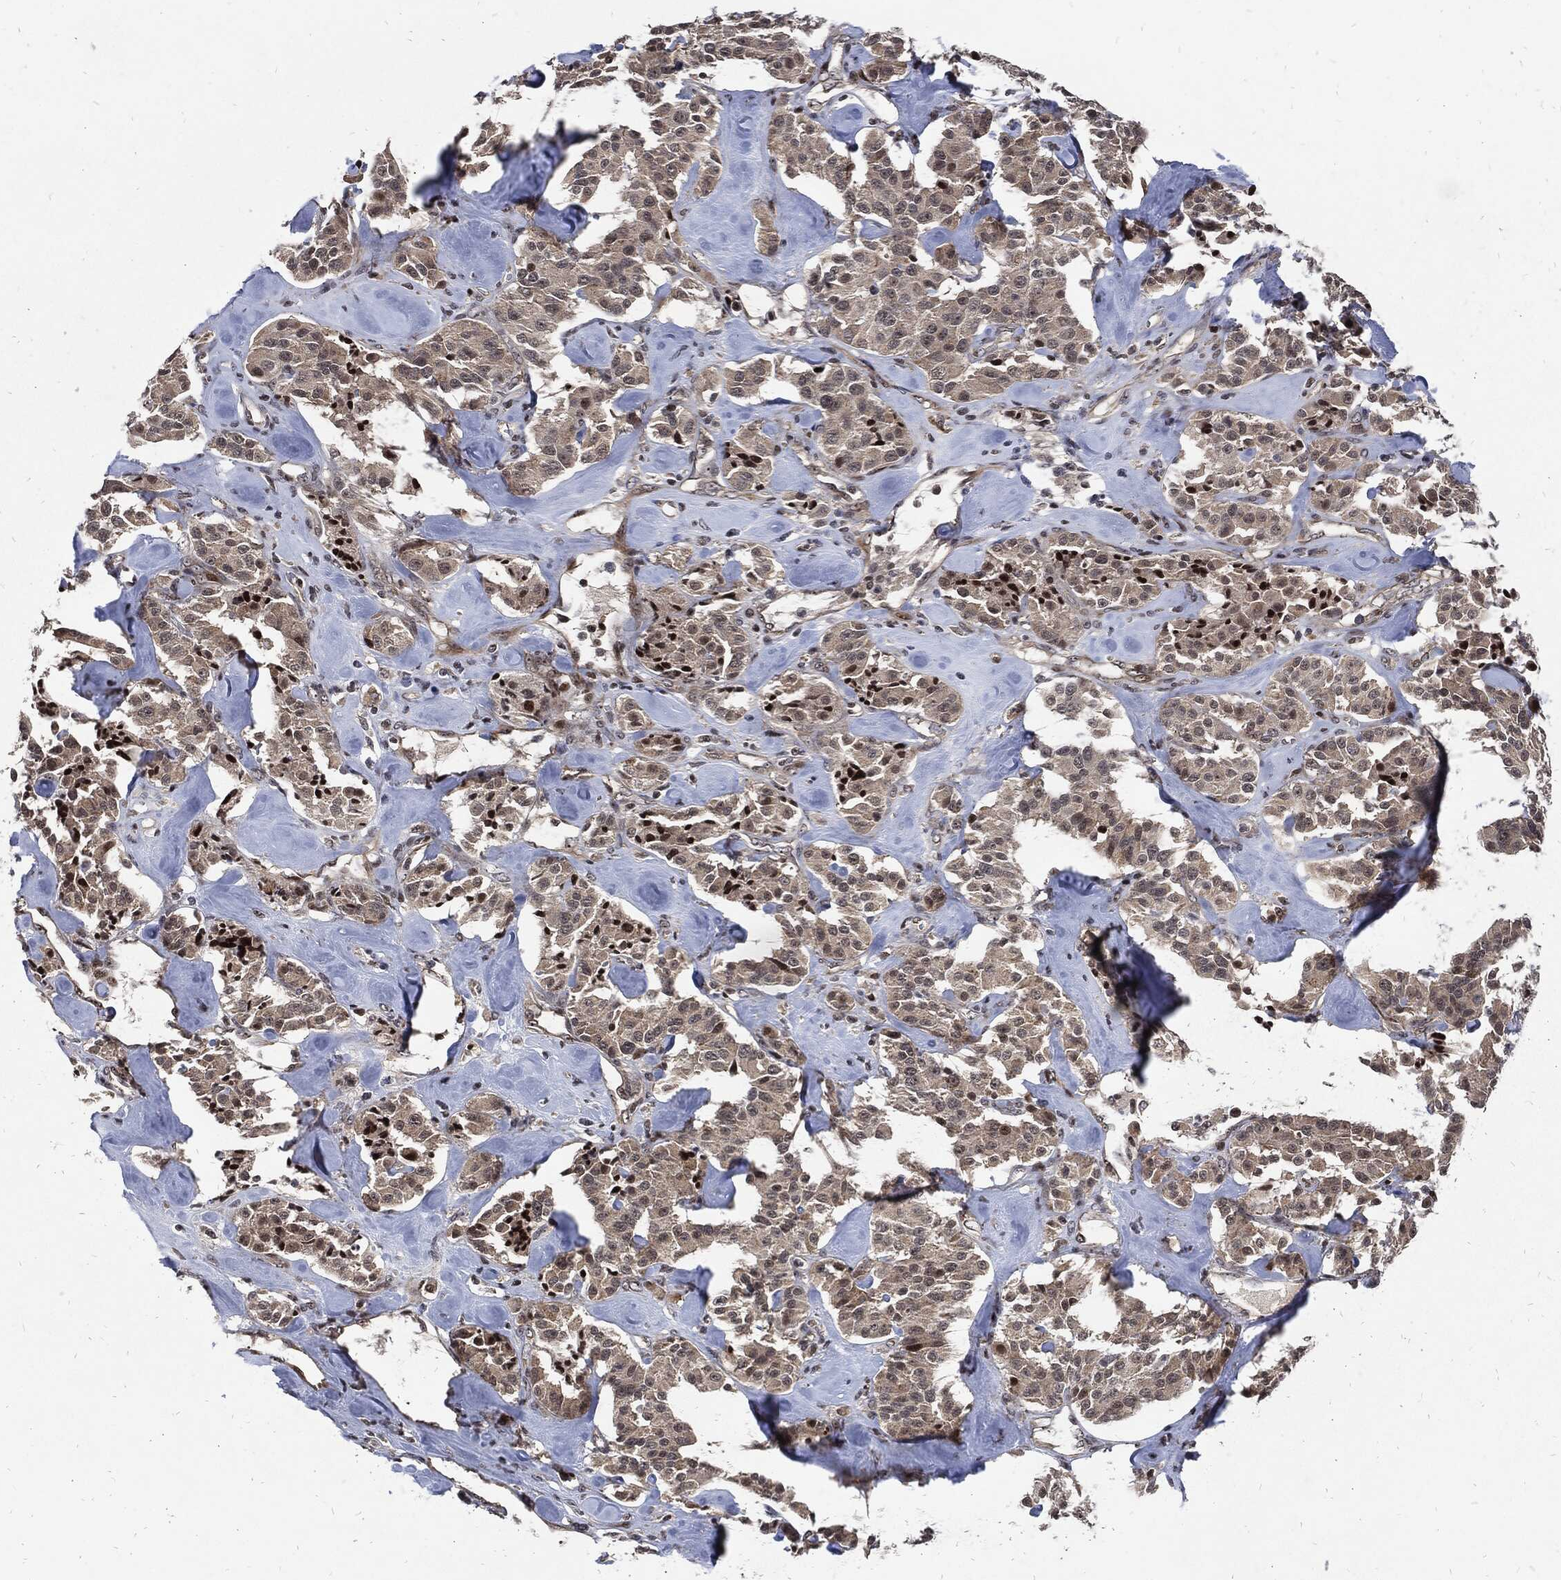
{"staining": {"intensity": "moderate", "quantity": "<25%", "location": "nuclear"}, "tissue": "carcinoid", "cell_type": "Tumor cells", "image_type": "cancer", "snomed": [{"axis": "morphology", "description": "Carcinoid, malignant, NOS"}, {"axis": "topography", "description": "Pancreas"}], "caption": "A low amount of moderate nuclear expression is seen in about <25% of tumor cells in carcinoid tissue. (DAB = brown stain, brightfield microscopy at high magnification).", "gene": "ZNF775", "patient": {"sex": "male", "age": 41}}